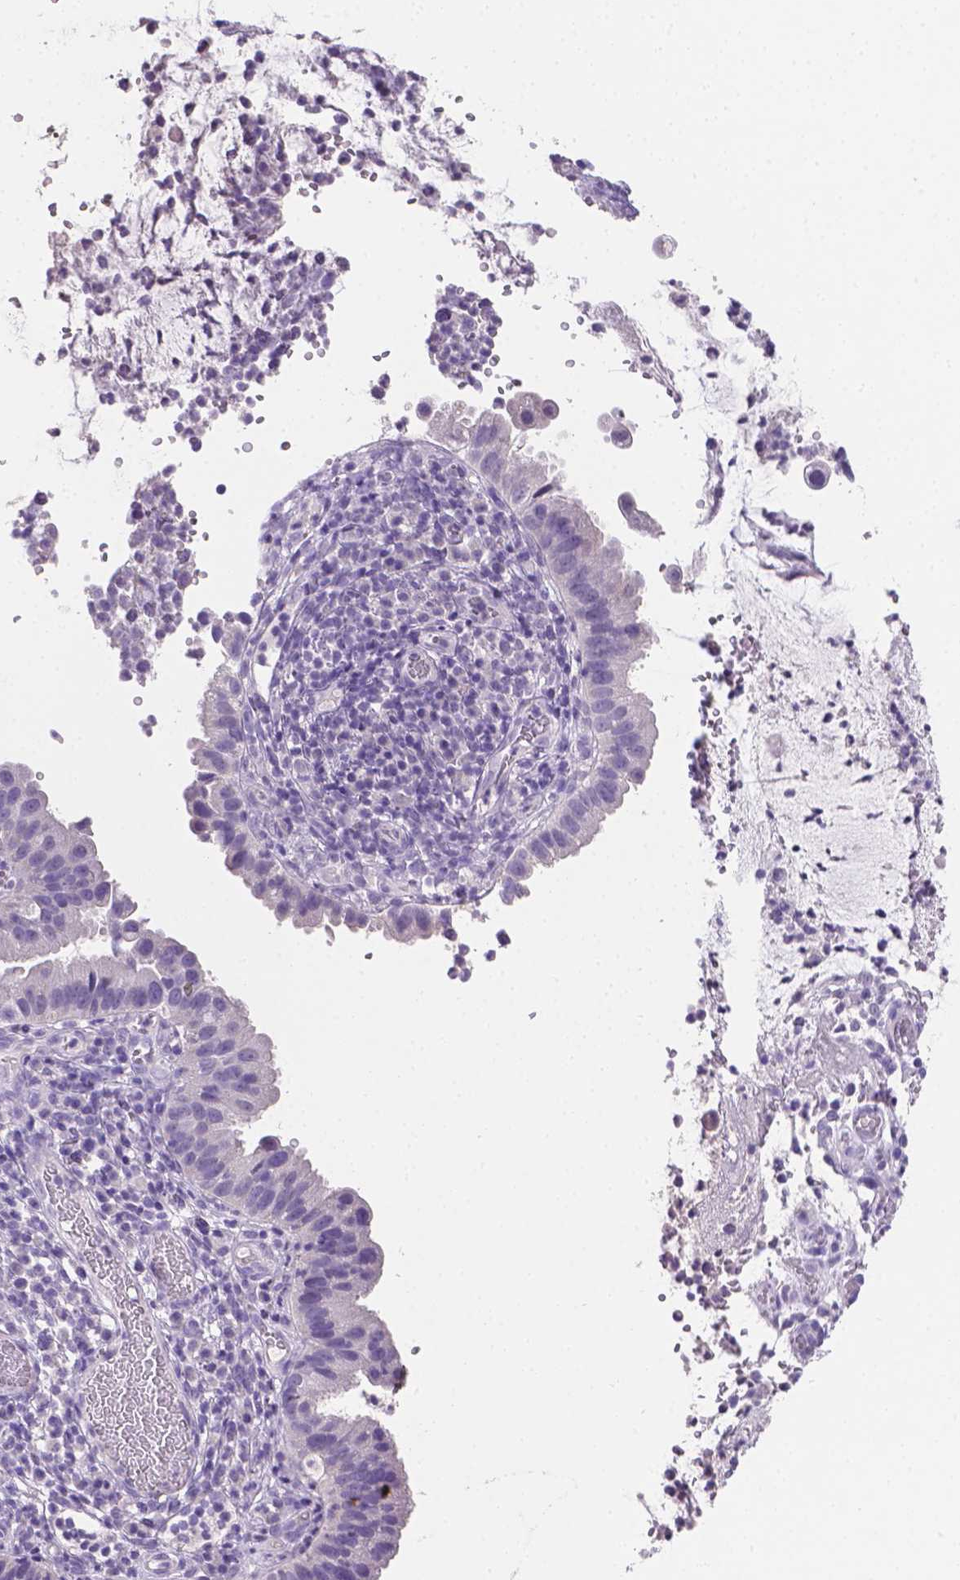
{"staining": {"intensity": "negative", "quantity": "none", "location": "none"}, "tissue": "cervical cancer", "cell_type": "Tumor cells", "image_type": "cancer", "snomed": [{"axis": "morphology", "description": "Adenocarcinoma, NOS"}, {"axis": "topography", "description": "Cervix"}], "caption": "Tumor cells are negative for protein expression in human adenocarcinoma (cervical).", "gene": "TNNI2", "patient": {"sex": "female", "age": 34}}